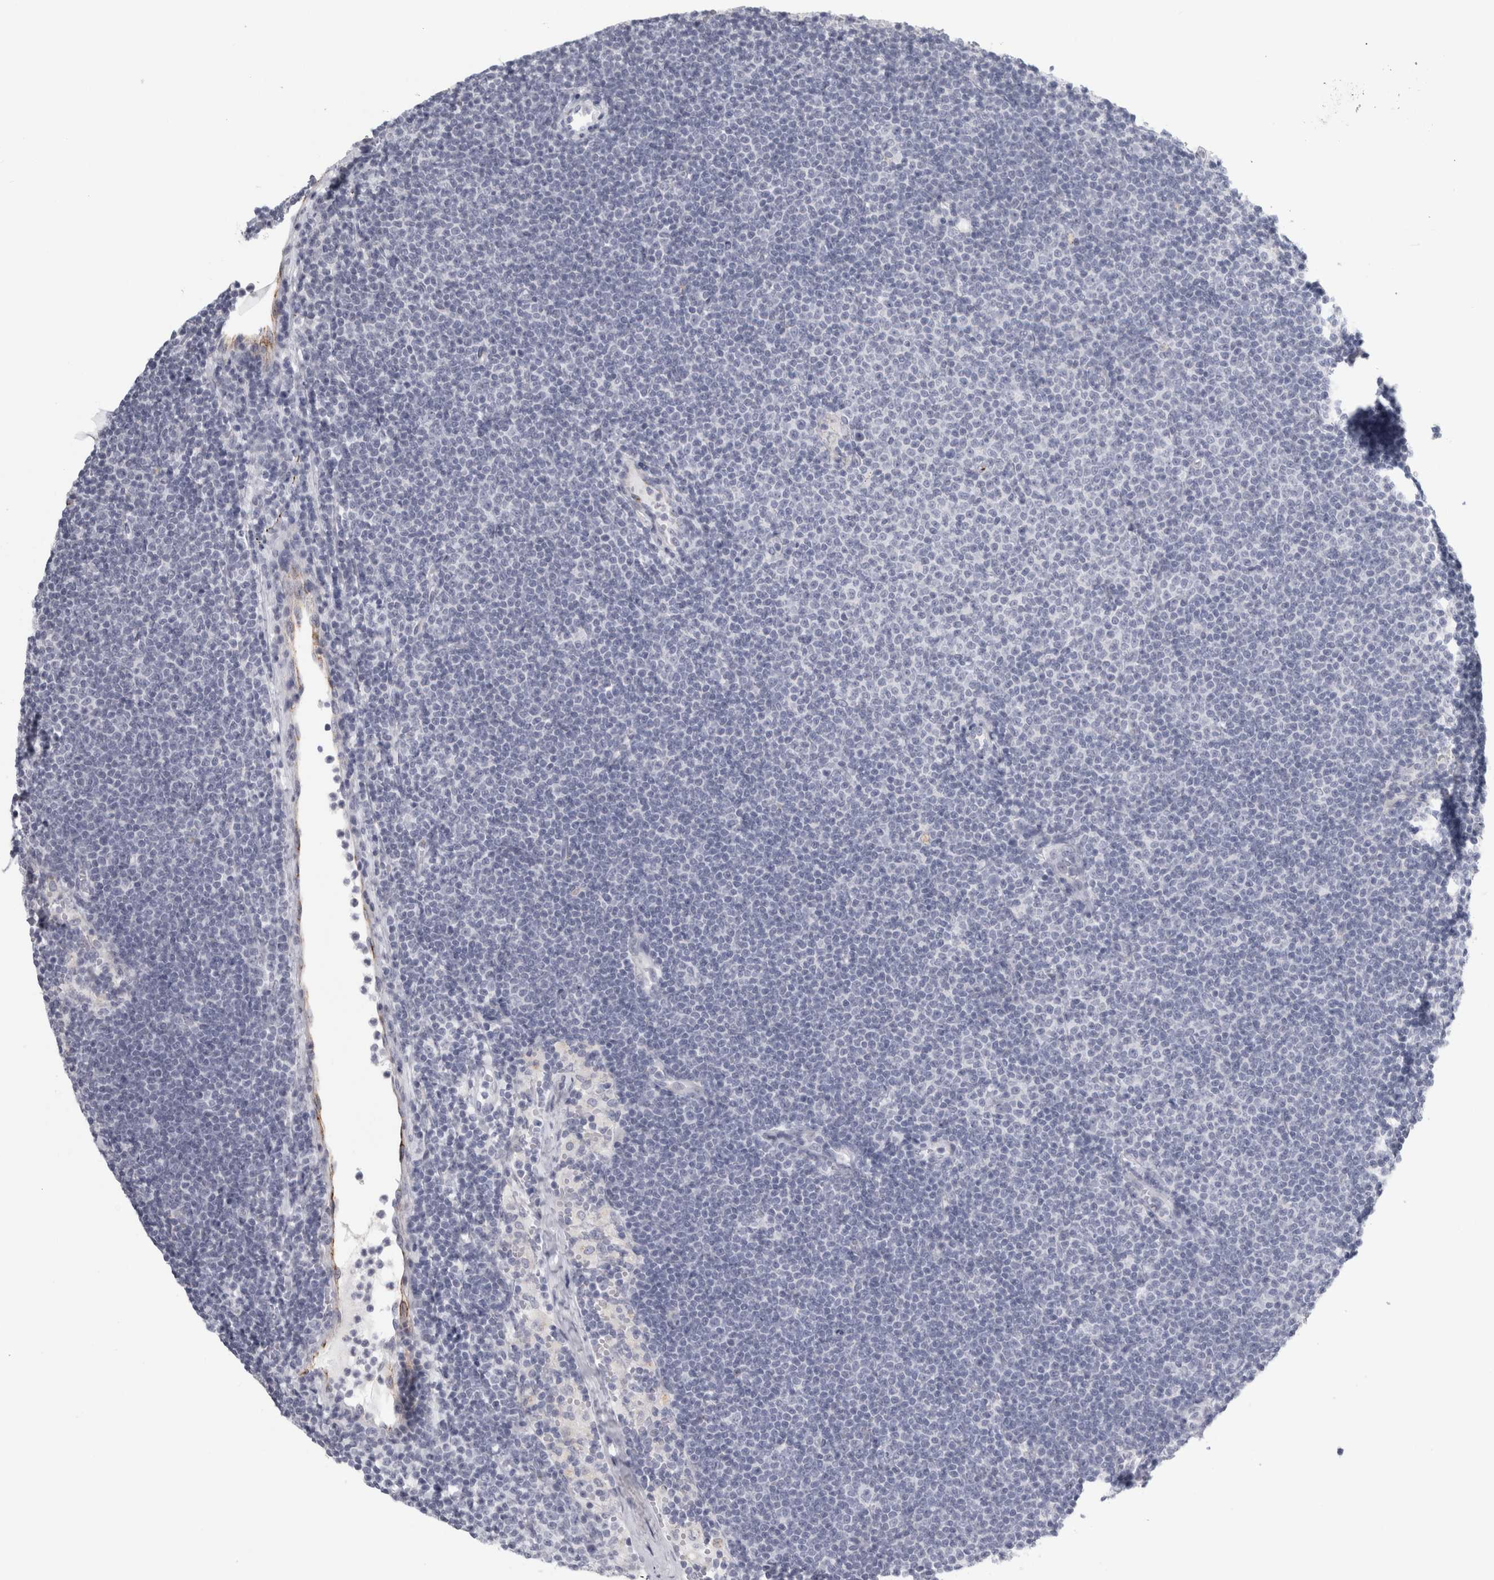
{"staining": {"intensity": "negative", "quantity": "none", "location": "none"}, "tissue": "lymphoma", "cell_type": "Tumor cells", "image_type": "cancer", "snomed": [{"axis": "morphology", "description": "Malignant lymphoma, non-Hodgkin's type, Low grade"}, {"axis": "topography", "description": "Lymph node"}], "caption": "Photomicrograph shows no significant protein staining in tumor cells of malignant lymphoma, non-Hodgkin's type (low-grade).", "gene": "CPE", "patient": {"sex": "female", "age": 53}}